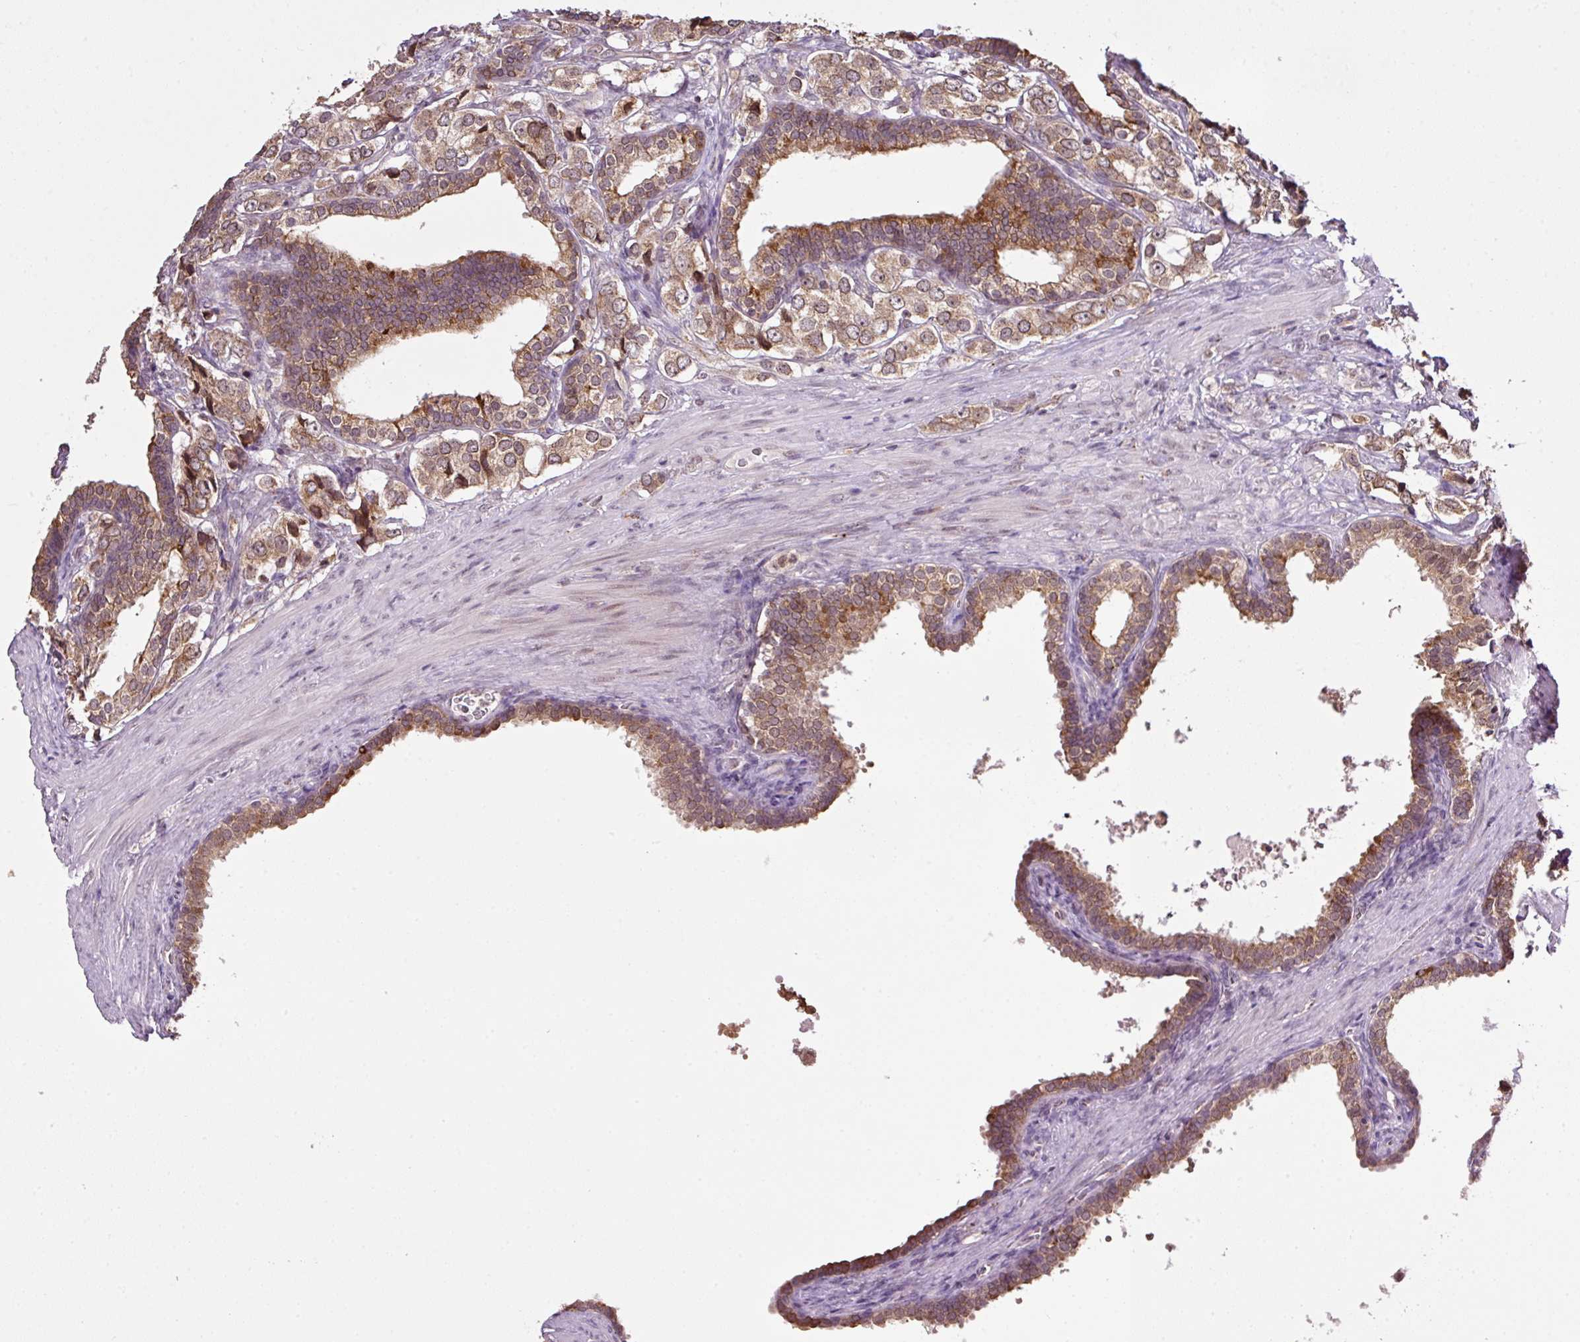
{"staining": {"intensity": "moderate", "quantity": ">75%", "location": "cytoplasmic/membranous"}, "tissue": "prostate cancer", "cell_type": "Tumor cells", "image_type": "cancer", "snomed": [{"axis": "morphology", "description": "Adenocarcinoma, High grade"}, {"axis": "topography", "description": "Prostate"}], "caption": "IHC (DAB (3,3'-diaminobenzidine)) staining of prostate high-grade adenocarcinoma exhibits moderate cytoplasmic/membranous protein staining in approximately >75% of tumor cells.", "gene": "SMCO4", "patient": {"sex": "male", "age": 66}}